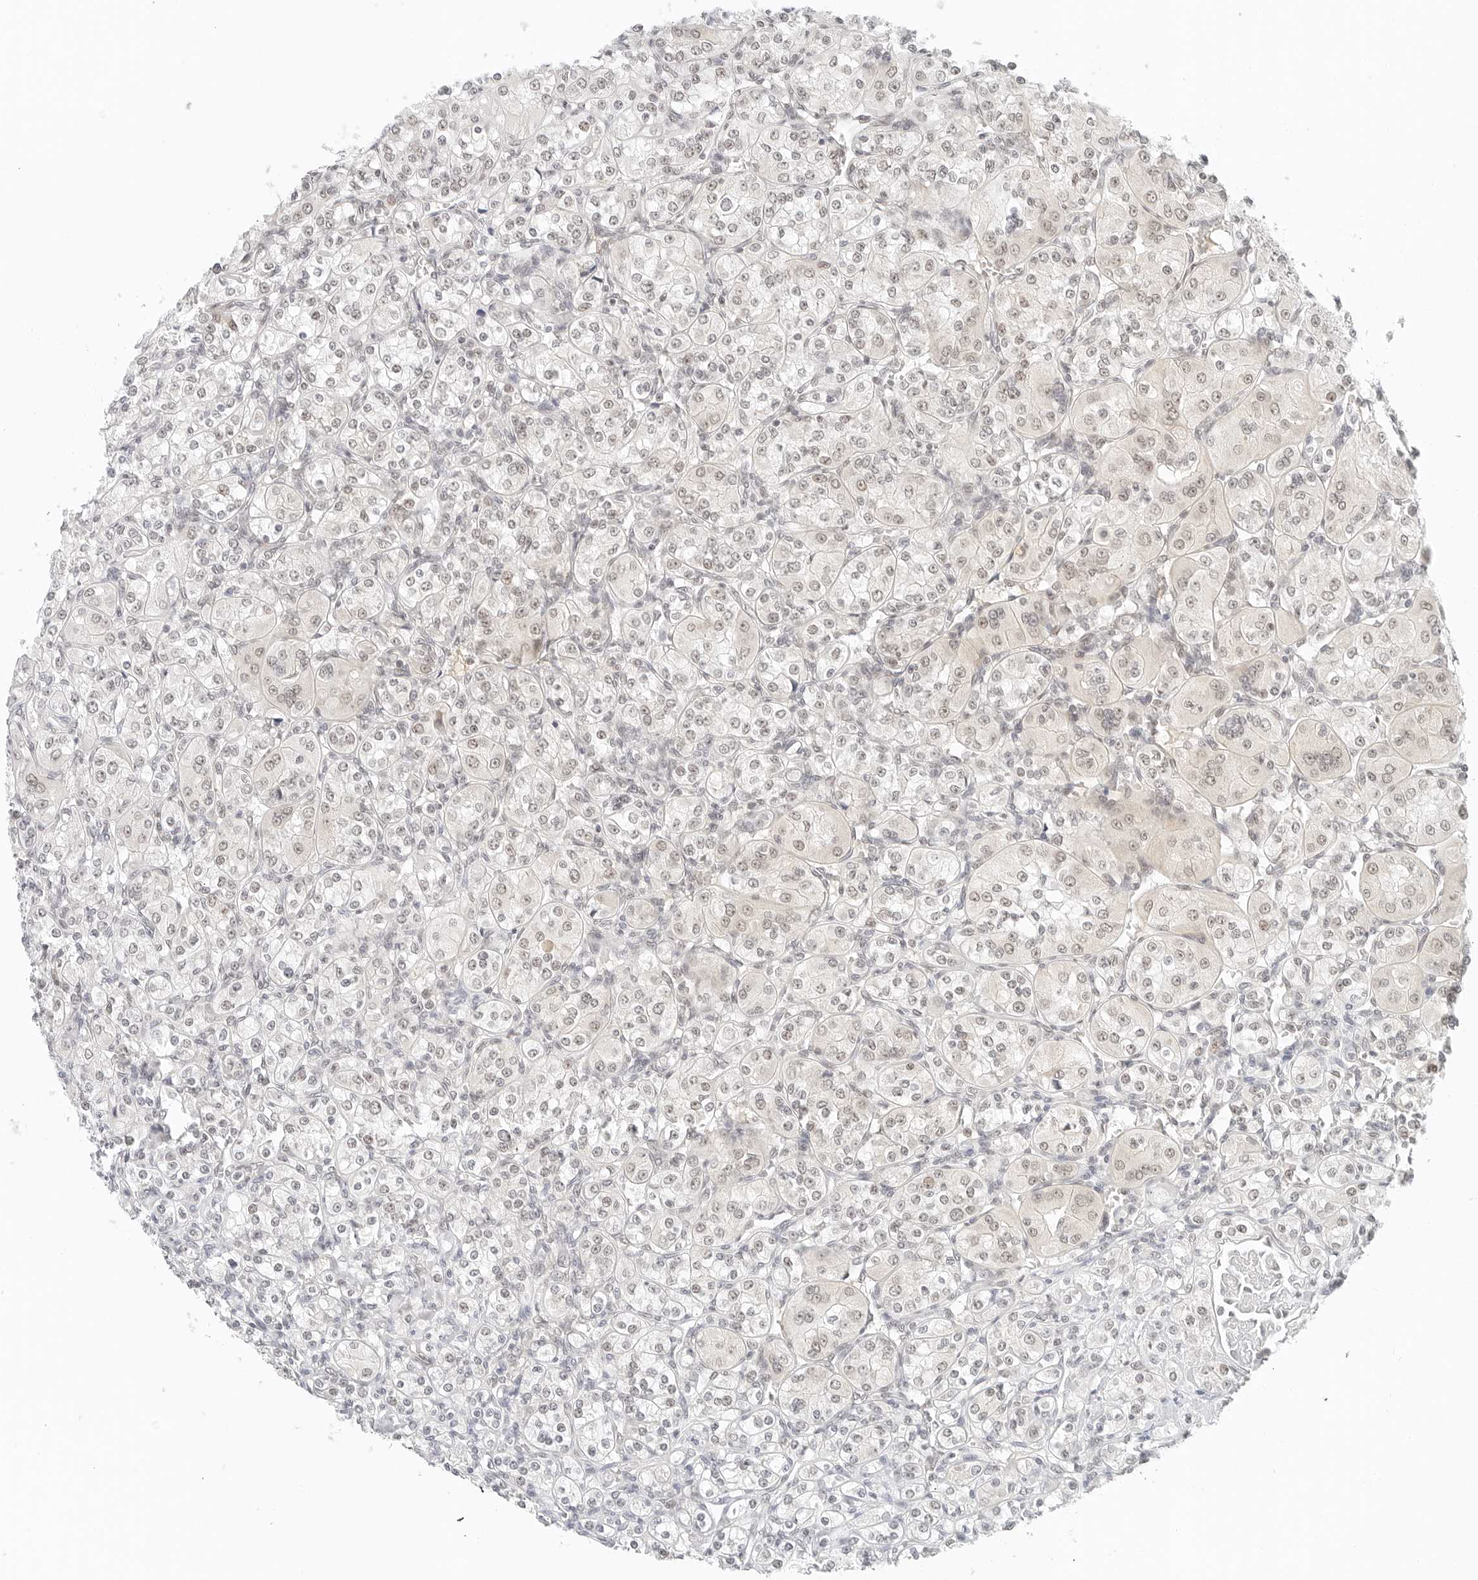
{"staining": {"intensity": "negative", "quantity": "none", "location": "none"}, "tissue": "renal cancer", "cell_type": "Tumor cells", "image_type": "cancer", "snomed": [{"axis": "morphology", "description": "Adenocarcinoma, NOS"}, {"axis": "topography", "description": "Kidney"}], "caption": "High power microscopy micrograph of an IHC micrograph of renal adenocarcinoma, revealing no significant positivity in tumor cells.", "gene": "NEO1", "patient": {"sex": "male", "age": 77}}